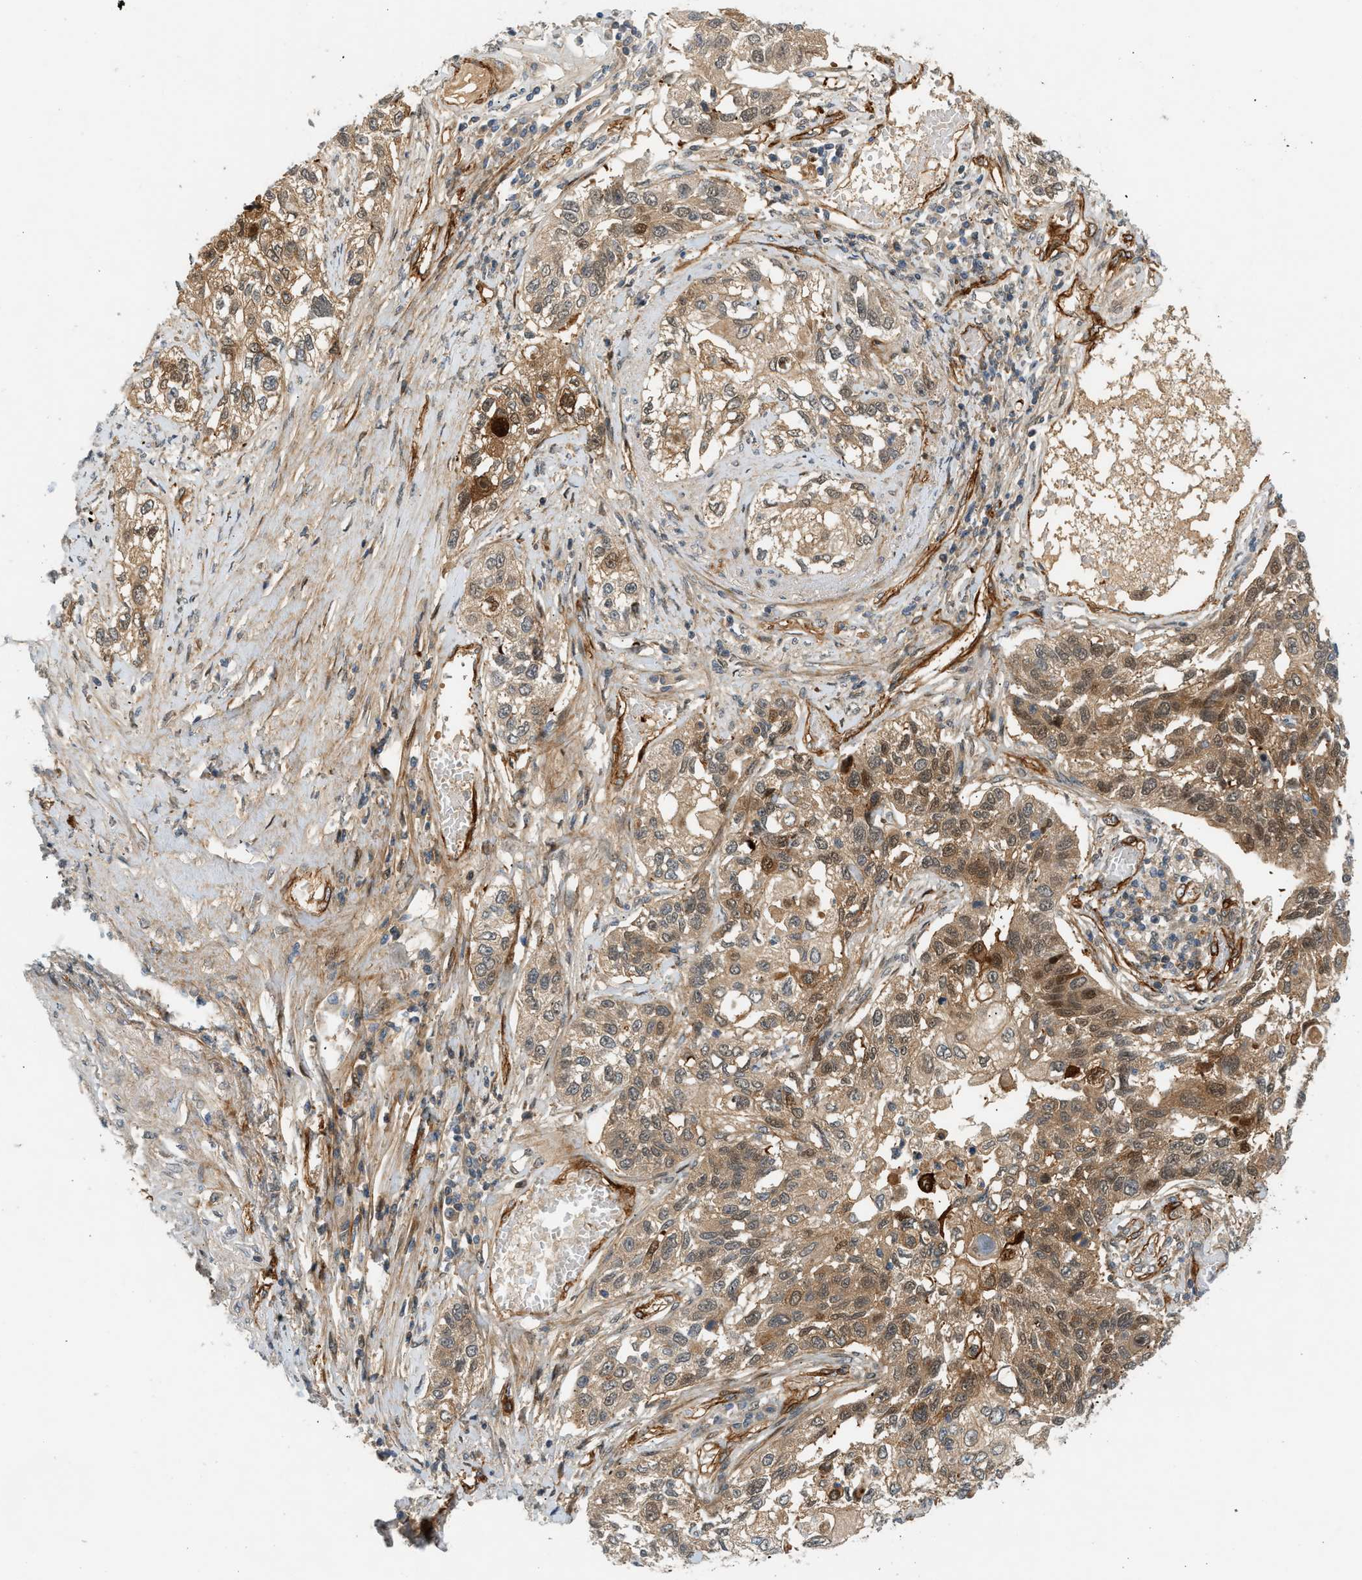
{"staining": {"intensity": "moderate", "quantity": ">75%", "location": "cytoplasmic/membranous"}, "tissue": "lung cancer", "cell_type": "Tumor cells", "image_type": "cancer", "snomed": [{"axis": "morphology", "description": "Squamous cell carcinoma, NOS"}, {"axis": "topography", "description": "Lung"}], "caption": "IHC photomicrograph of neoplastic tissue: squamous cell carcinoma (lung) stained using immunohistochemistry reveals medium levels of moderate protein expression localized specifically in the cytoplasmic/membranous of tumor cells, appearing as a cytoplasmic/membranous brown color.", "gene": "EDNRA", "patient": {"sex": "male", "age": 71}}